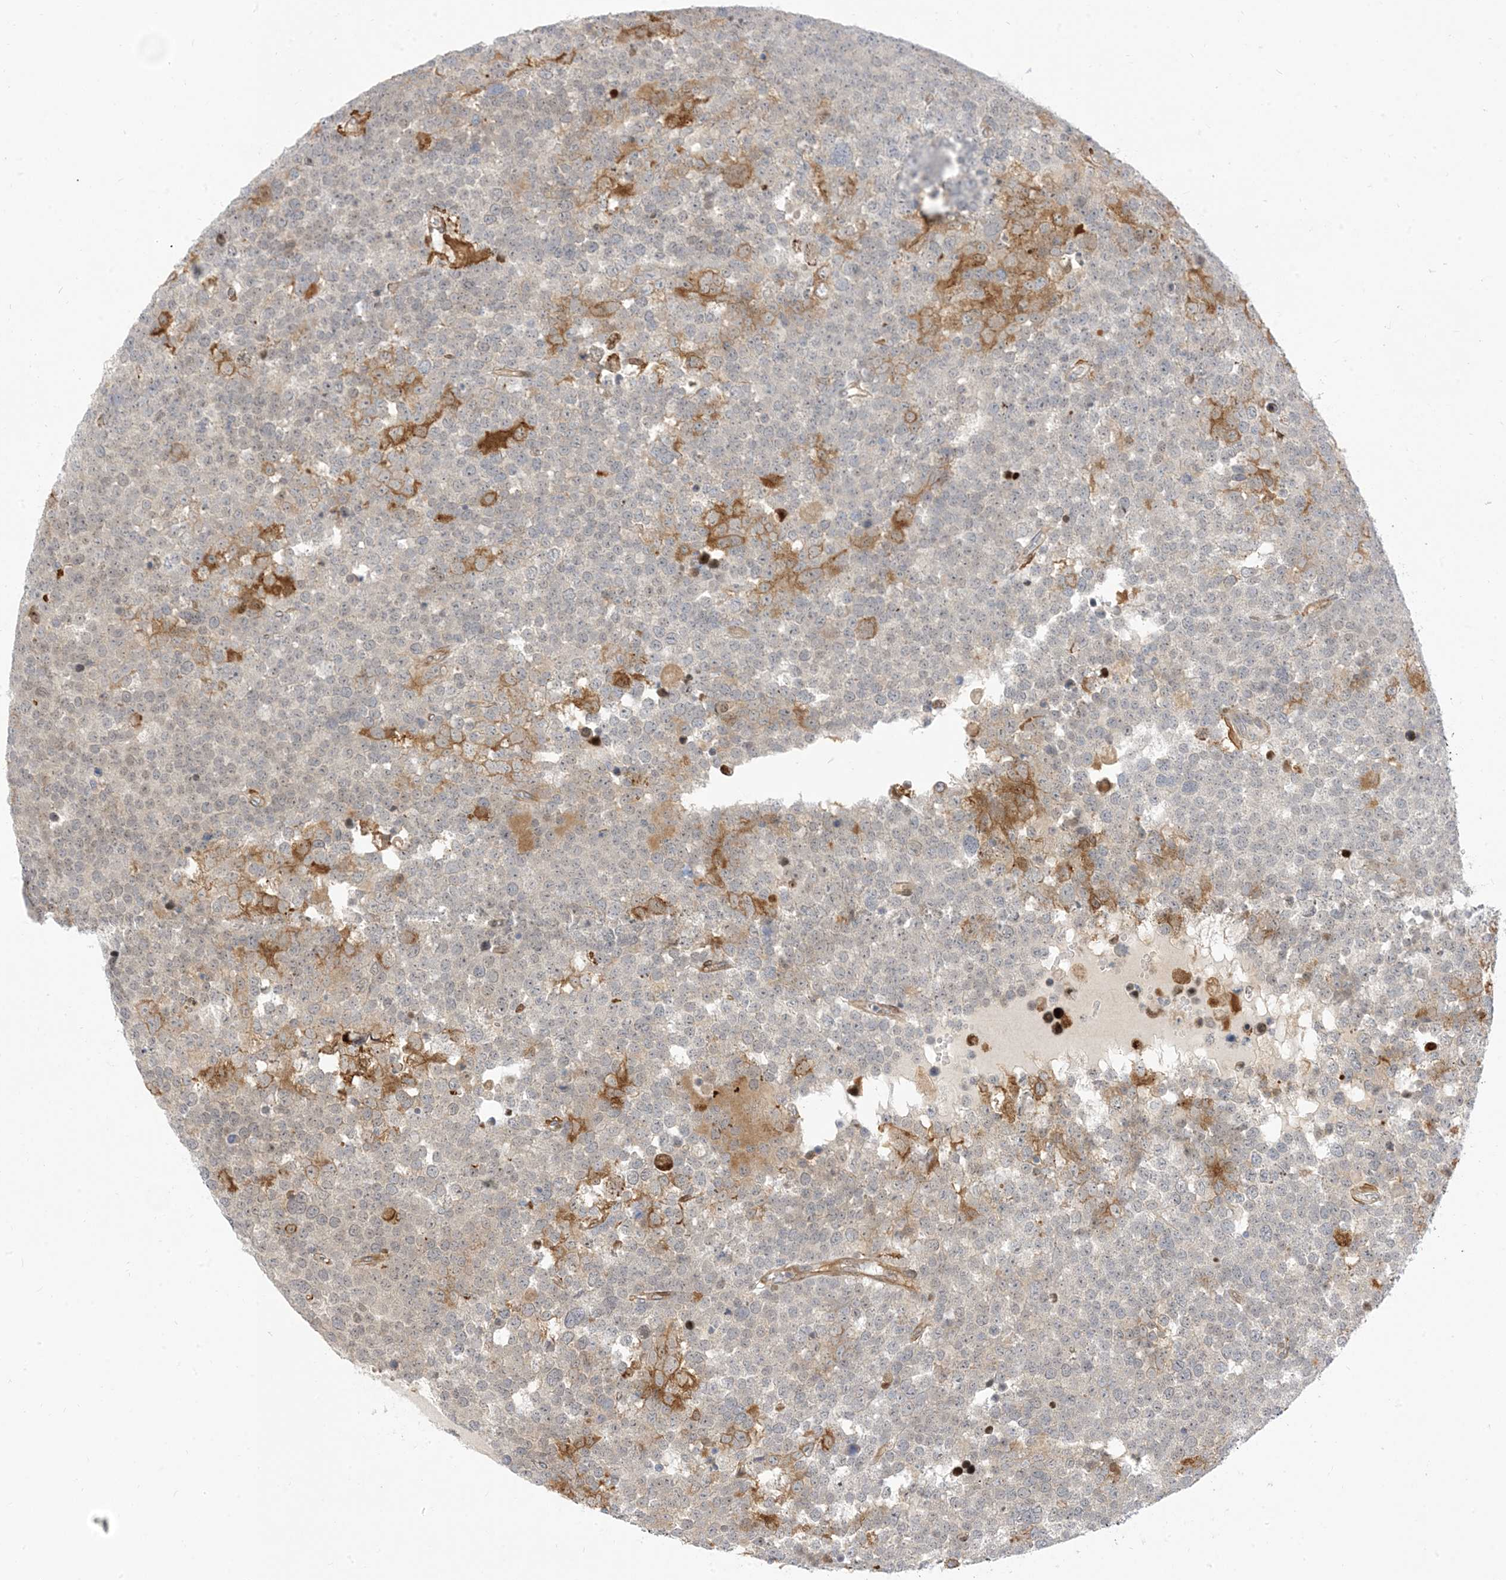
{"staining": {"intensity": "negative", "quantity": "none", "location": "none"}, "tissue": "testis cancer", "cell_type": "Tumor cells", "image_type": "cancer", "snomed": [{"axis": "morphology", "description": "Seminoma, NOS"}, {"axis": "topography", "description": "Testis"}], "caption": "Testis cancer was stained to show a protein in brown. There is no significant staining in tumor cells. (Brightfield microscopy of DAB IHC at high magnification).", "gene": "TYSND1", "patient": {"sex": "male", "age": 71}}